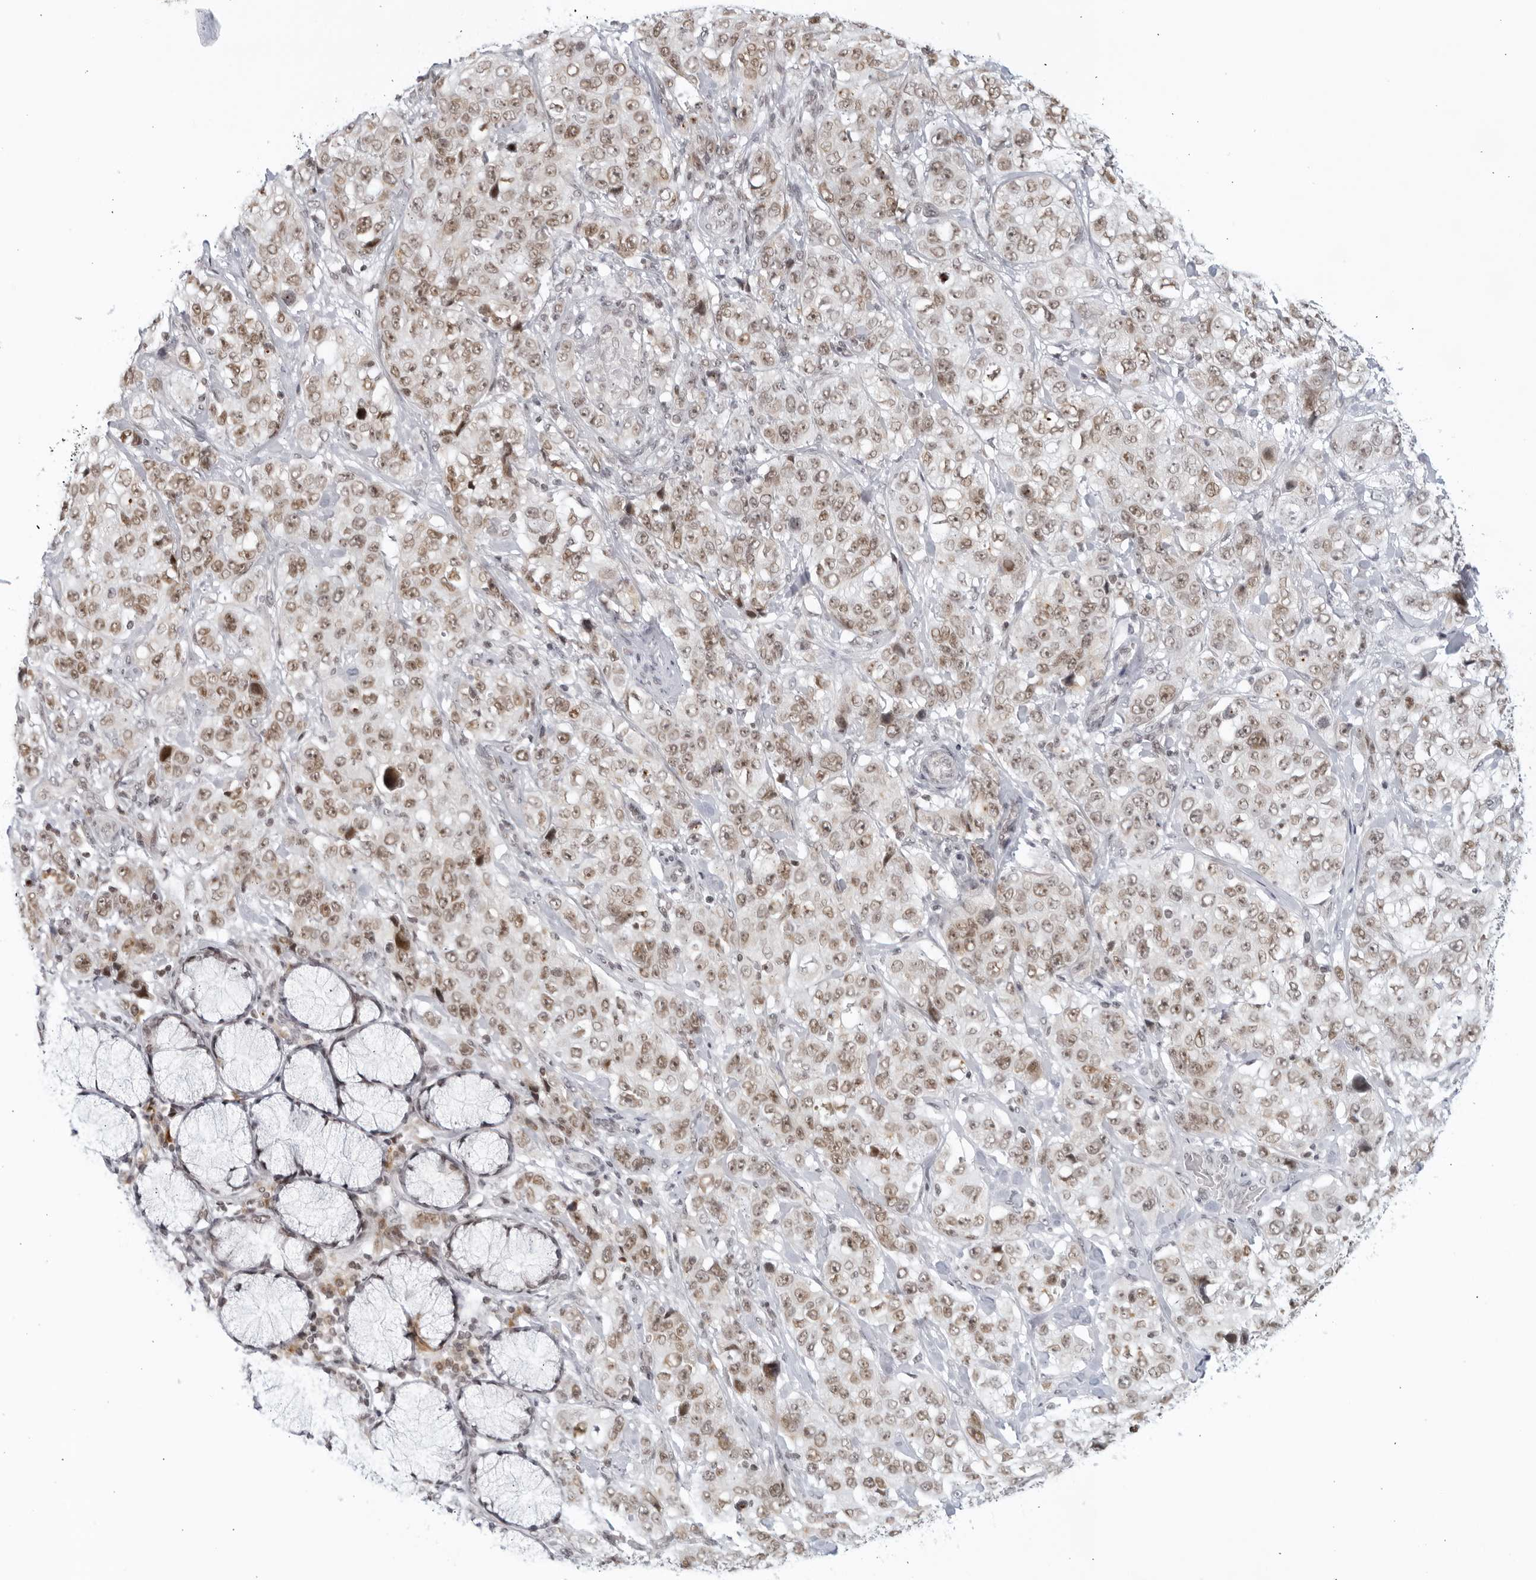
{"staining": {"intensity": "moderate", "quantity": ">75%", "location": "cytoplasmic/membranous,nuclear"}, "tissue": "stomach cancer", "cell_type": "Tumor cells", "image_type": "cancer", "snomed": [{"axis": "morphology", "description": "Adenocarcinoma, NOS"}, {"axis": "topography", "description": "Stomach"}], "caption": "Immunohistochemical staining of human stomach cancer (adenocarcinoma) shows medium levels of moderate cytoplasmic/membranous and nuclear protein positivity in about >75% of tumor cells.", "gene": "RAB11FIP3", "patient": {"sex": "male", "age": 48}}